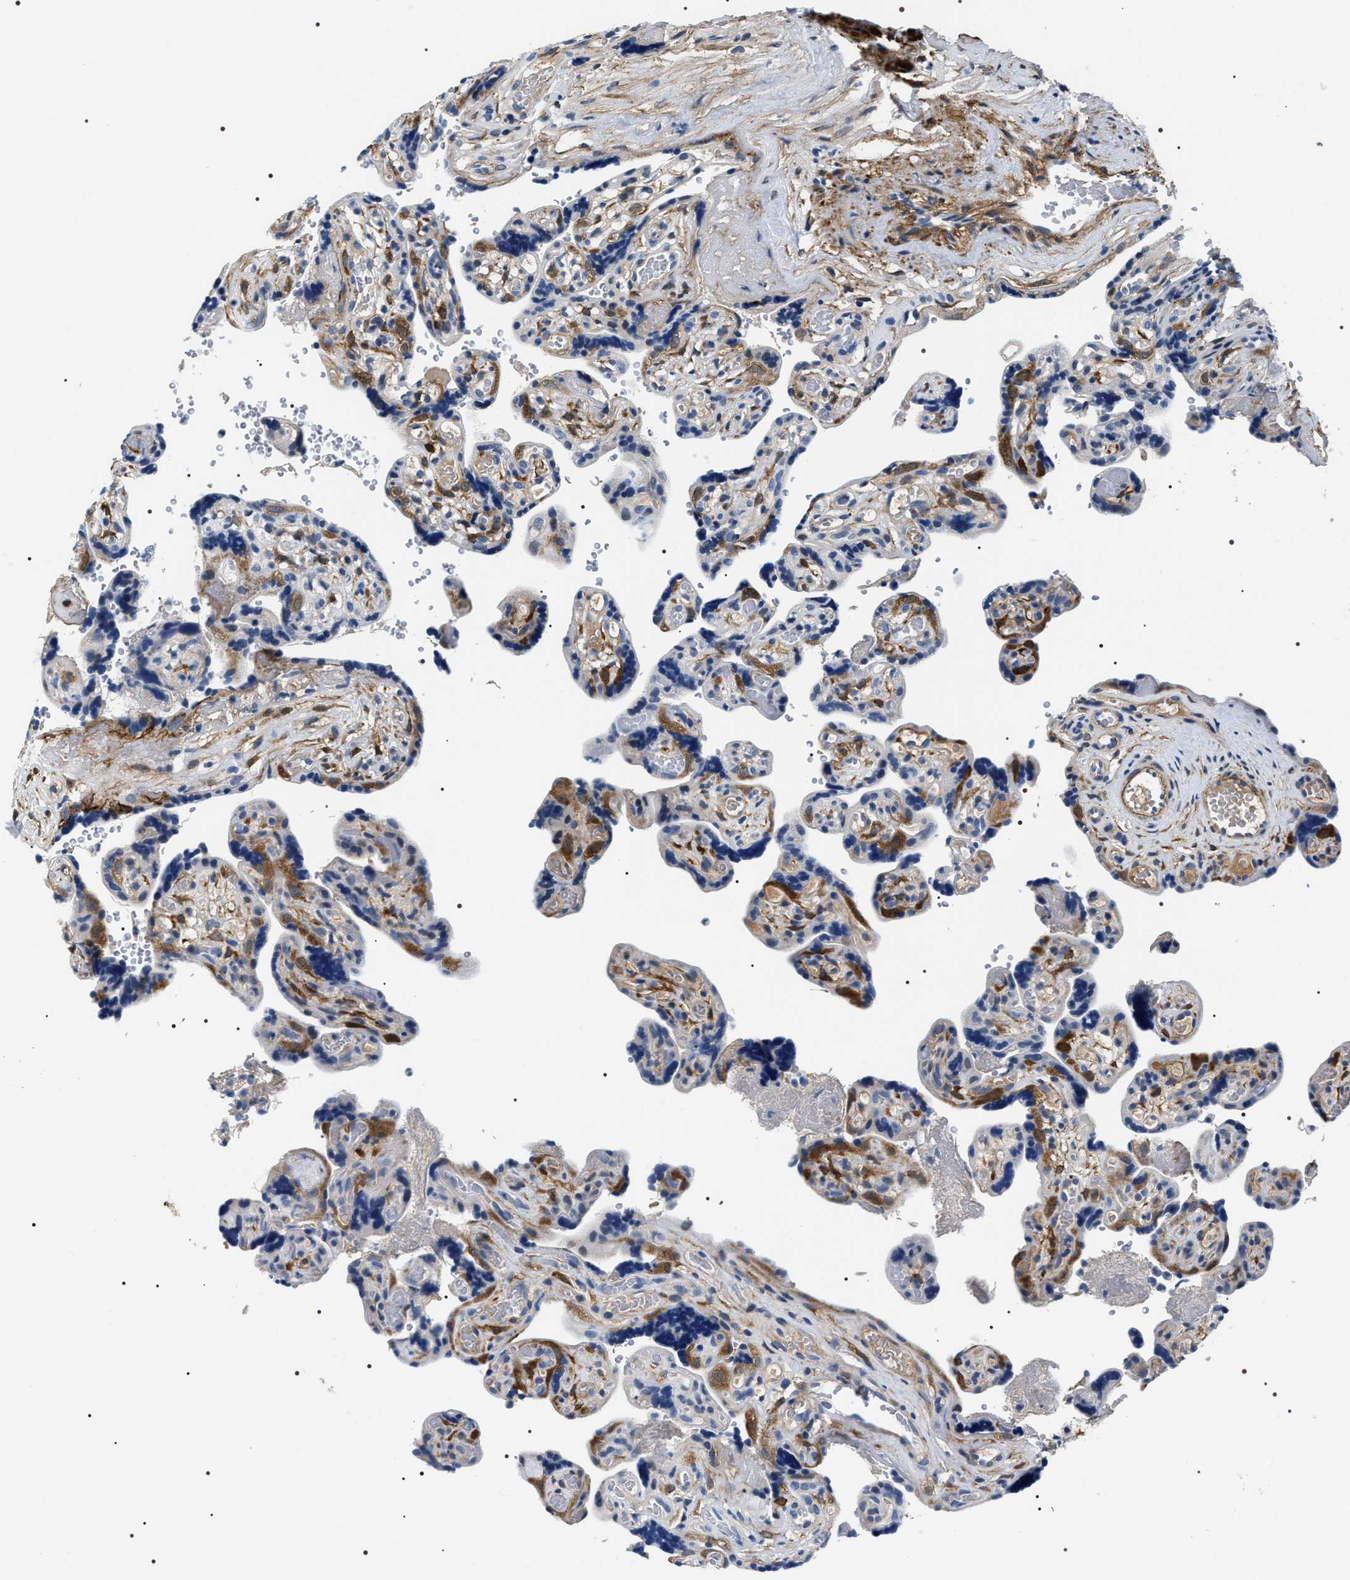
{"staining": {"intensity": "moderate", "quantity": "25%-75%", "location": "cytoplasmic/membranous"}, "tissue": "placenta", "cell_type": "Decidual cells", "image_type": "normal", "snomed": [{"axis": "morphology", "description": "Normal tissue, NOS"}, {"axis": "topography", "description": "Placenta"}], "caption": "A brown stain shows moderate cytoplasmic/membranous expression of a protein in decidual cells of normal human placenta.", "gene": "BAG2", "patient": {"sex": "female", "age": 30}}